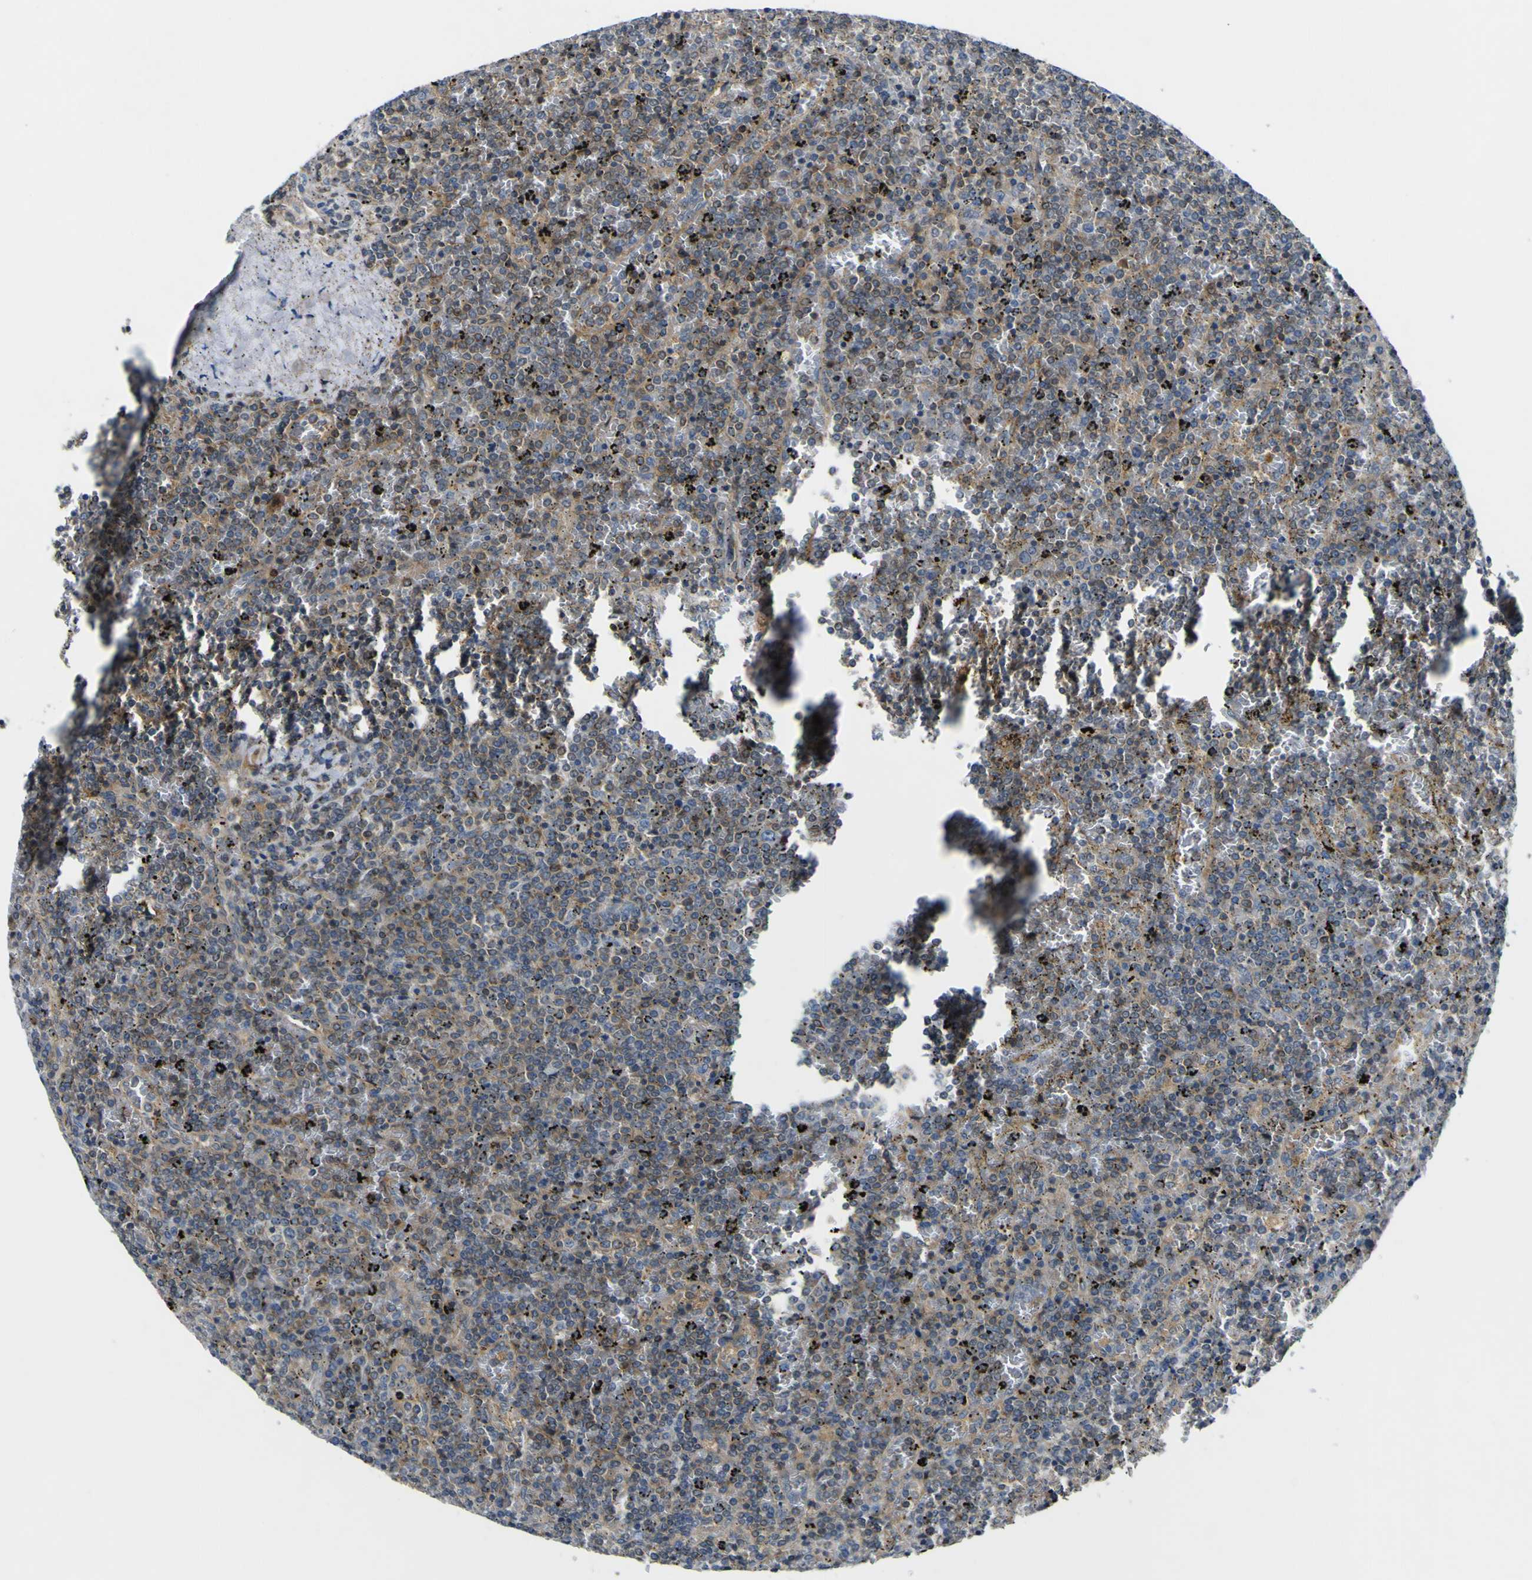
{"staining": {"intensity": "moderate", "quantity": "25%-75%", "location": "cytoplasmic/membranous"}, "tissue": "lymphoma", "cell_type": "Tumor cells", "image_type": "cancer", "snomed": [{"axis": "morphology", "description": "Malignant lymphoma, non-Hodgkin's type, Low grade"}, {"axis": "topography", "description": "Spleen"}], "caption": "Human malignant lymphoma, non-Hodgkin's type (low-grade) stained for a protein (brown) shows moderate cytoplasmic/membranous positive staining in about 25%-75% of tumor cells.", "gene": "EML2", "patient": {"sex": "female", "age": 77}}